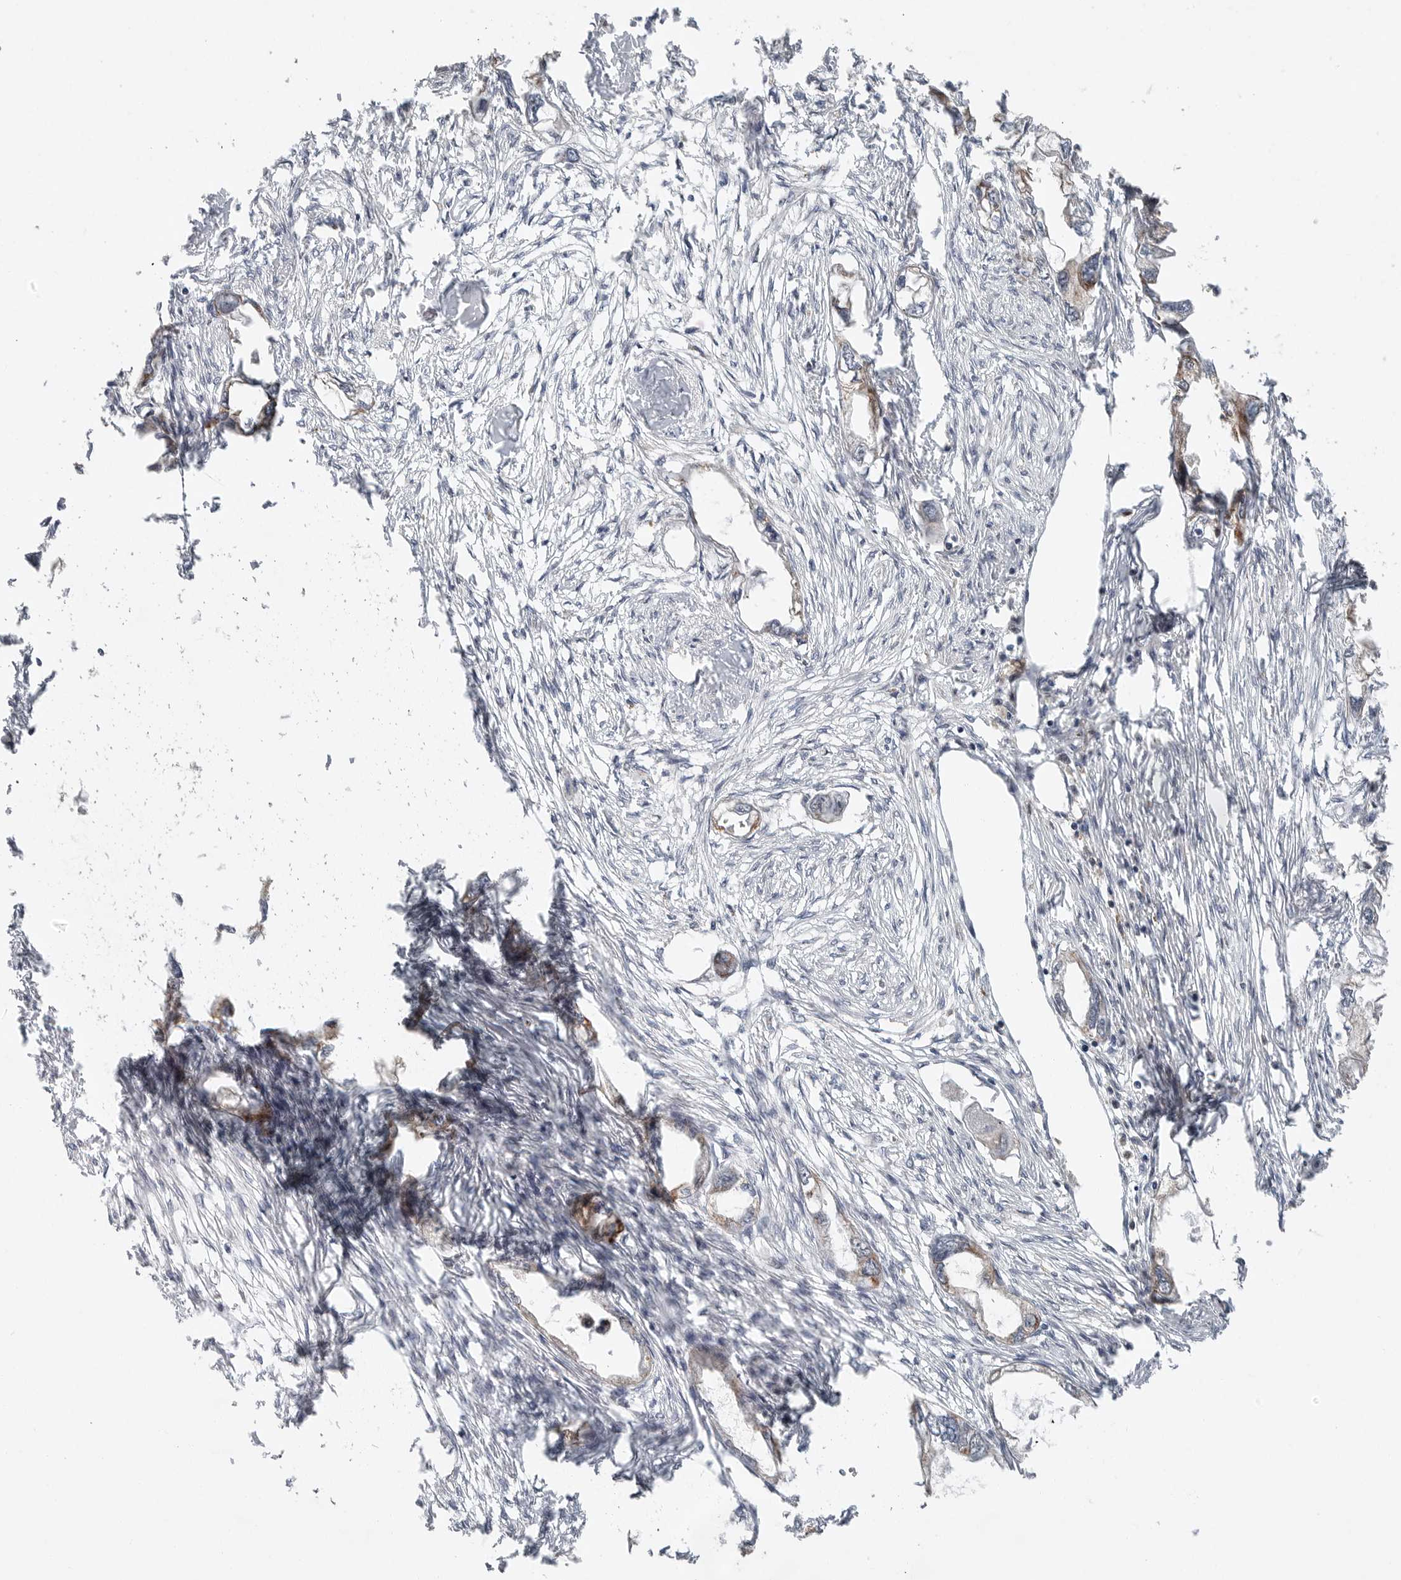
{"staining": {"intensity": "weak", "quantity": "25%-75%", "location": "cytoplasmic/membranous"}, "tissue": "endometrial cancer", "cell_type": "Tumor cells", "image_type": "cancer", "snomed": [{"axis": "morphology", "description": "Adenocarcinoma, NOS"}, {"axis": "morphology", "description": "Adenocarcinoma, metastatic, NOS"}, {"axis": "topography", "description": "Adipose tissue"}, {"axis": "topography", "description": "Endometrium"}], "caption": "A micrograph of human endometrial cancer stained for a protein displays weak cytoplasmic/membranous brown staining in tumor cells.", "gene": "SCP2", "patient": {"sex": "female", "age": 67}}